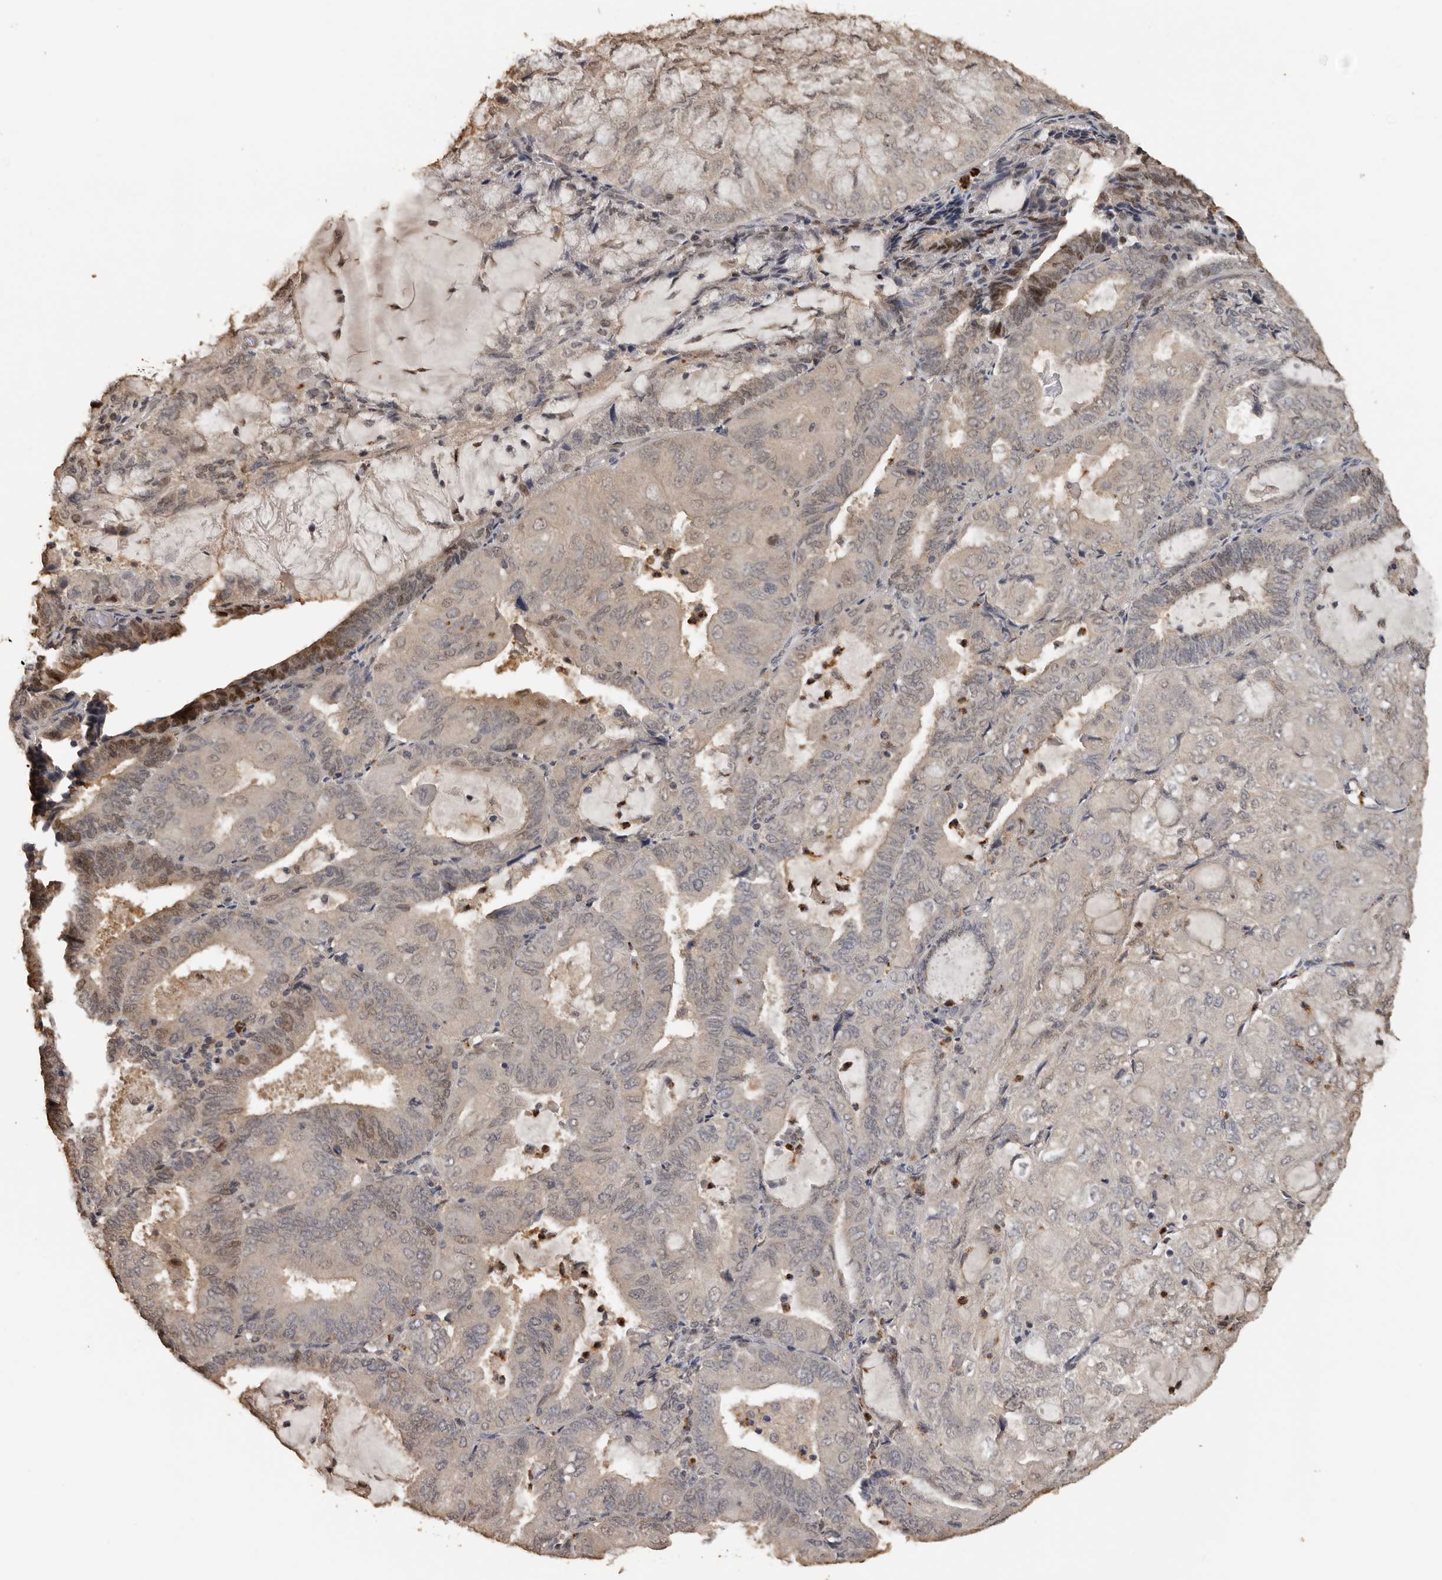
{"staining": {"intensity": "moderate", "quantity": "<25%", "location": "cytoplasmic/membranous,nuclear"}, "tissue": "endometrial cancer", "cell_type": "Tumor cells", "image_type": "cancer", "snomed": [{"axis": "morphology", "description": "Adenocarcinoma, NOS"}, {"axis": "topography", "description": "Endometrium"}], "caption": "Immunohistochemical staining of human endometrial adenocarcinoma displays moderate cytoplasmic/membranous and nuclear protein staining in approximately <25% of tumor cells.", "gene": "KIF2B", "patient": {"sex": "female", "age": 81}}